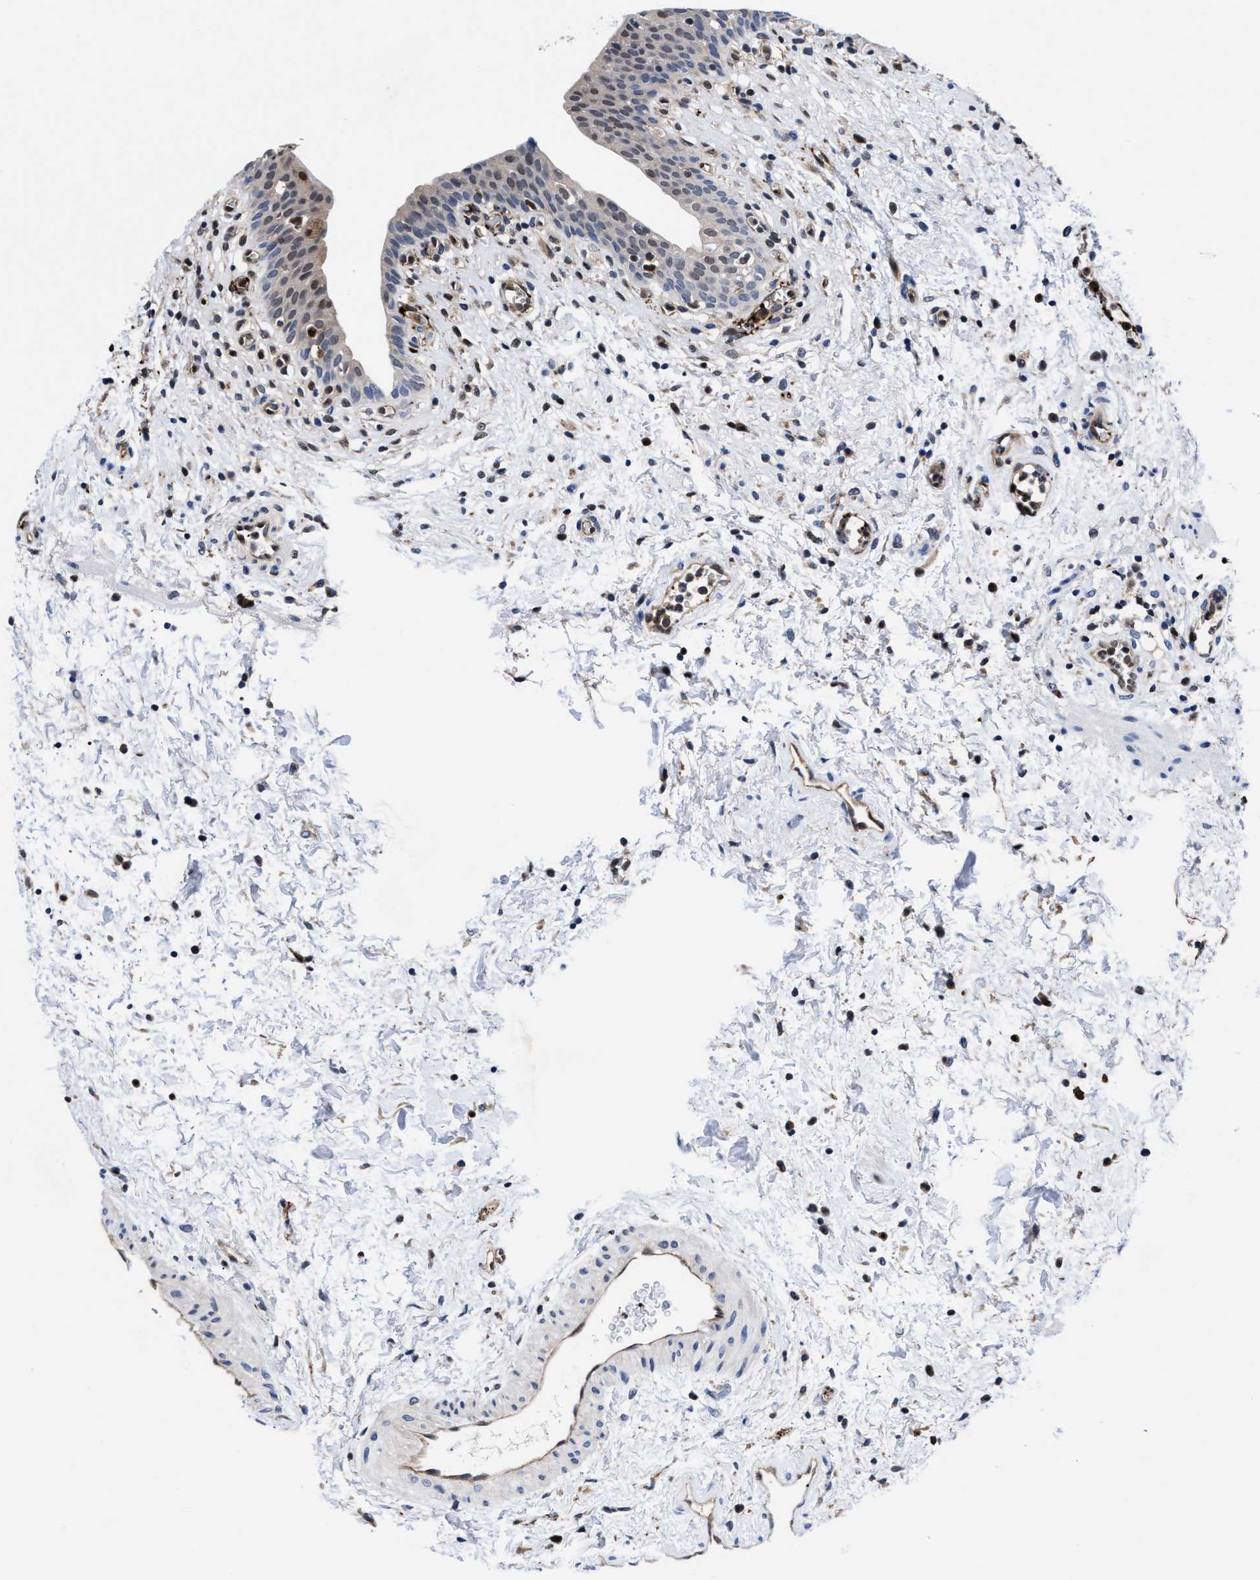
{"staining": {"intensity": "moderate", "quantity": "<25%", "location": "nuclear"}, "tissue": "urinary bladder", "cell_type": "Urothelial cells", "image_type": "normal", "snomed": [{"axis": "morphology", "description": "Normal tissue, NOS"}, {"axis": "topography", "description": "Urinary bladder"}], "caption": "This histopathology image reveals immunohistochemistry staining of normal human urinary bladder, with low moderate nuclear staining in about <25% of urothelial cells.", "gene": "ACLY", "patient": {"sex": "male", "age": 37}}